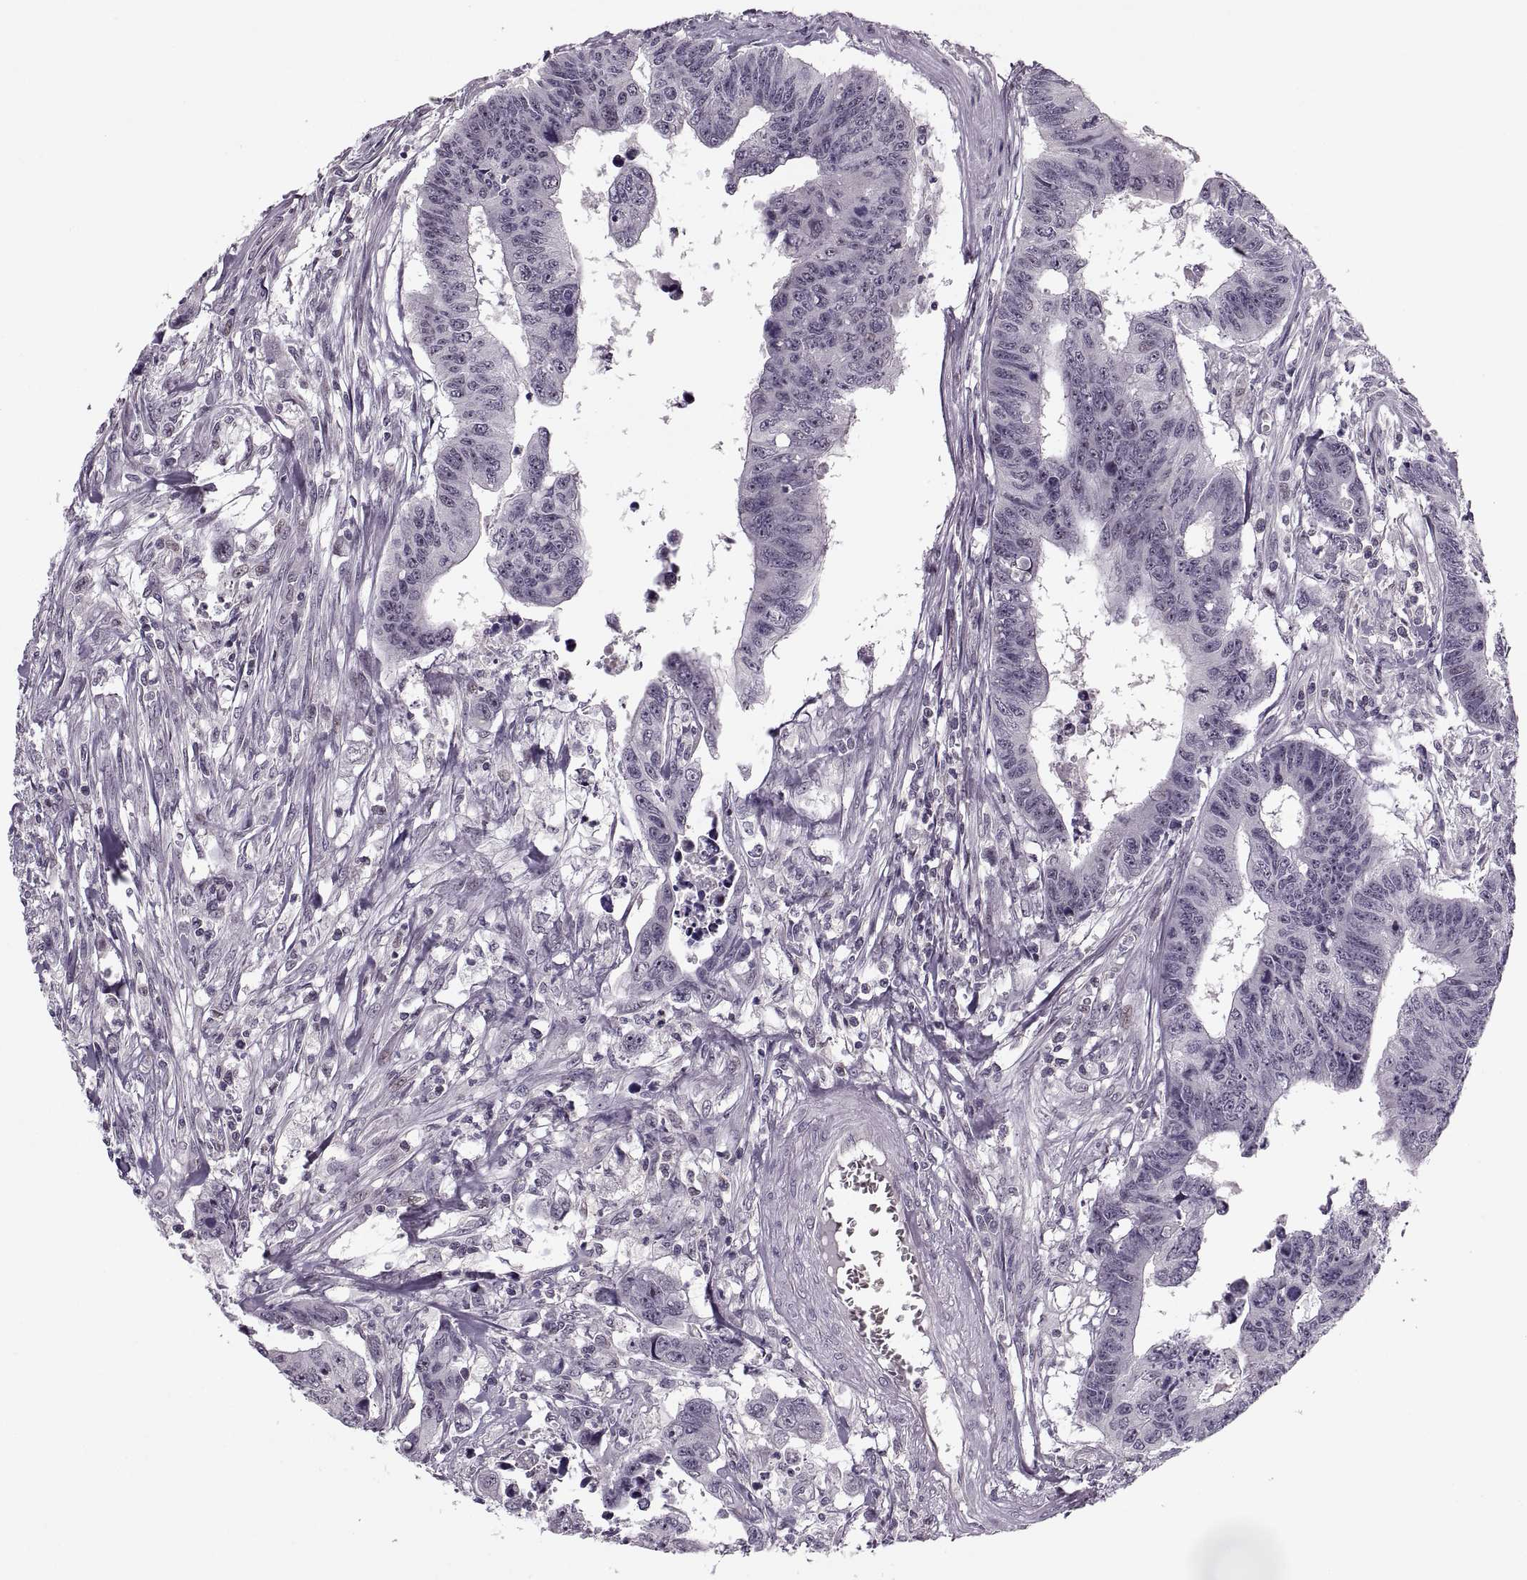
{"staining": {"intensity": "negative", "quantity": "none", "location": "none"}, "tissue": "colorectal cancer", "cell_type": "Tumor cells", "image_type": "cancer", "snomed": [{"axis": "morphology", "description": "Adenocarcinoma, NOS"}, {"axis": "topography", "description": "Rectum"}], "caption": "Immunohistochemical staining of human colorectal cancer shows no significant expression in tumor cells.", "gene": "LUZP2", "patient": {"sex": "female", "age": 85}}